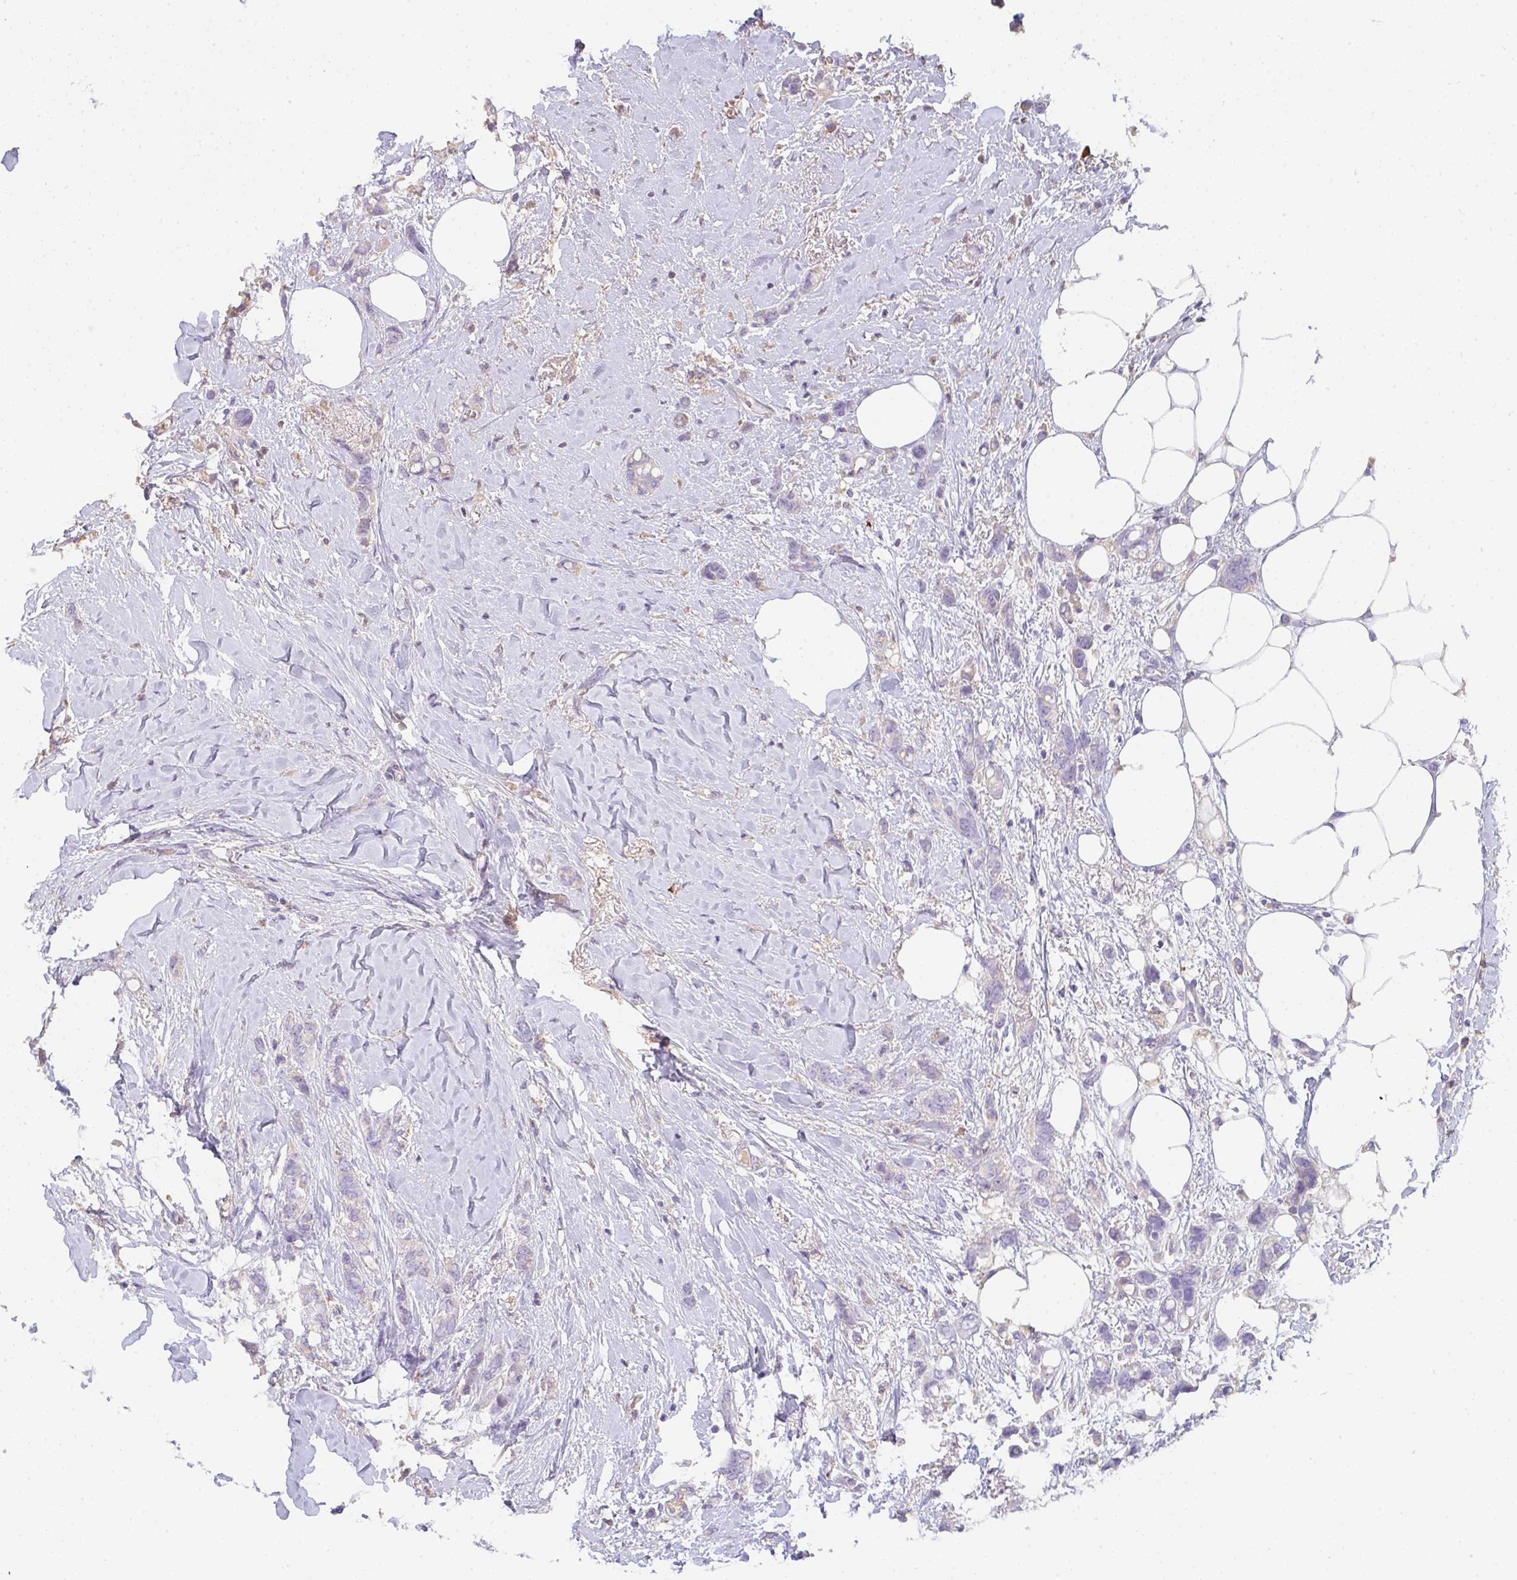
{"staining": {"intensity": "negative", "quantity": "none", "location": "none"}, "tissue": "breast cancer", "cell_type": "Tumor cells", "image_type": "cancer", "snomed": [{"axis": "morphology", "description": "Lobular carcinoma"}, {"axis": "topography", "description": "Breast"}], "caption": "Immunohistochemistry (IHC) photomicrograph of neoplastic tissue: lobular carcinoma (breast) stained with DAB (3,3'-diaminobenzidine) displays no significant protein staining in tumor cells. (Immunohistochemistry, brightfield microscopy, high magnification).", "gene": "ZNF215", "patient": {"sex": "female", "age": 91}}